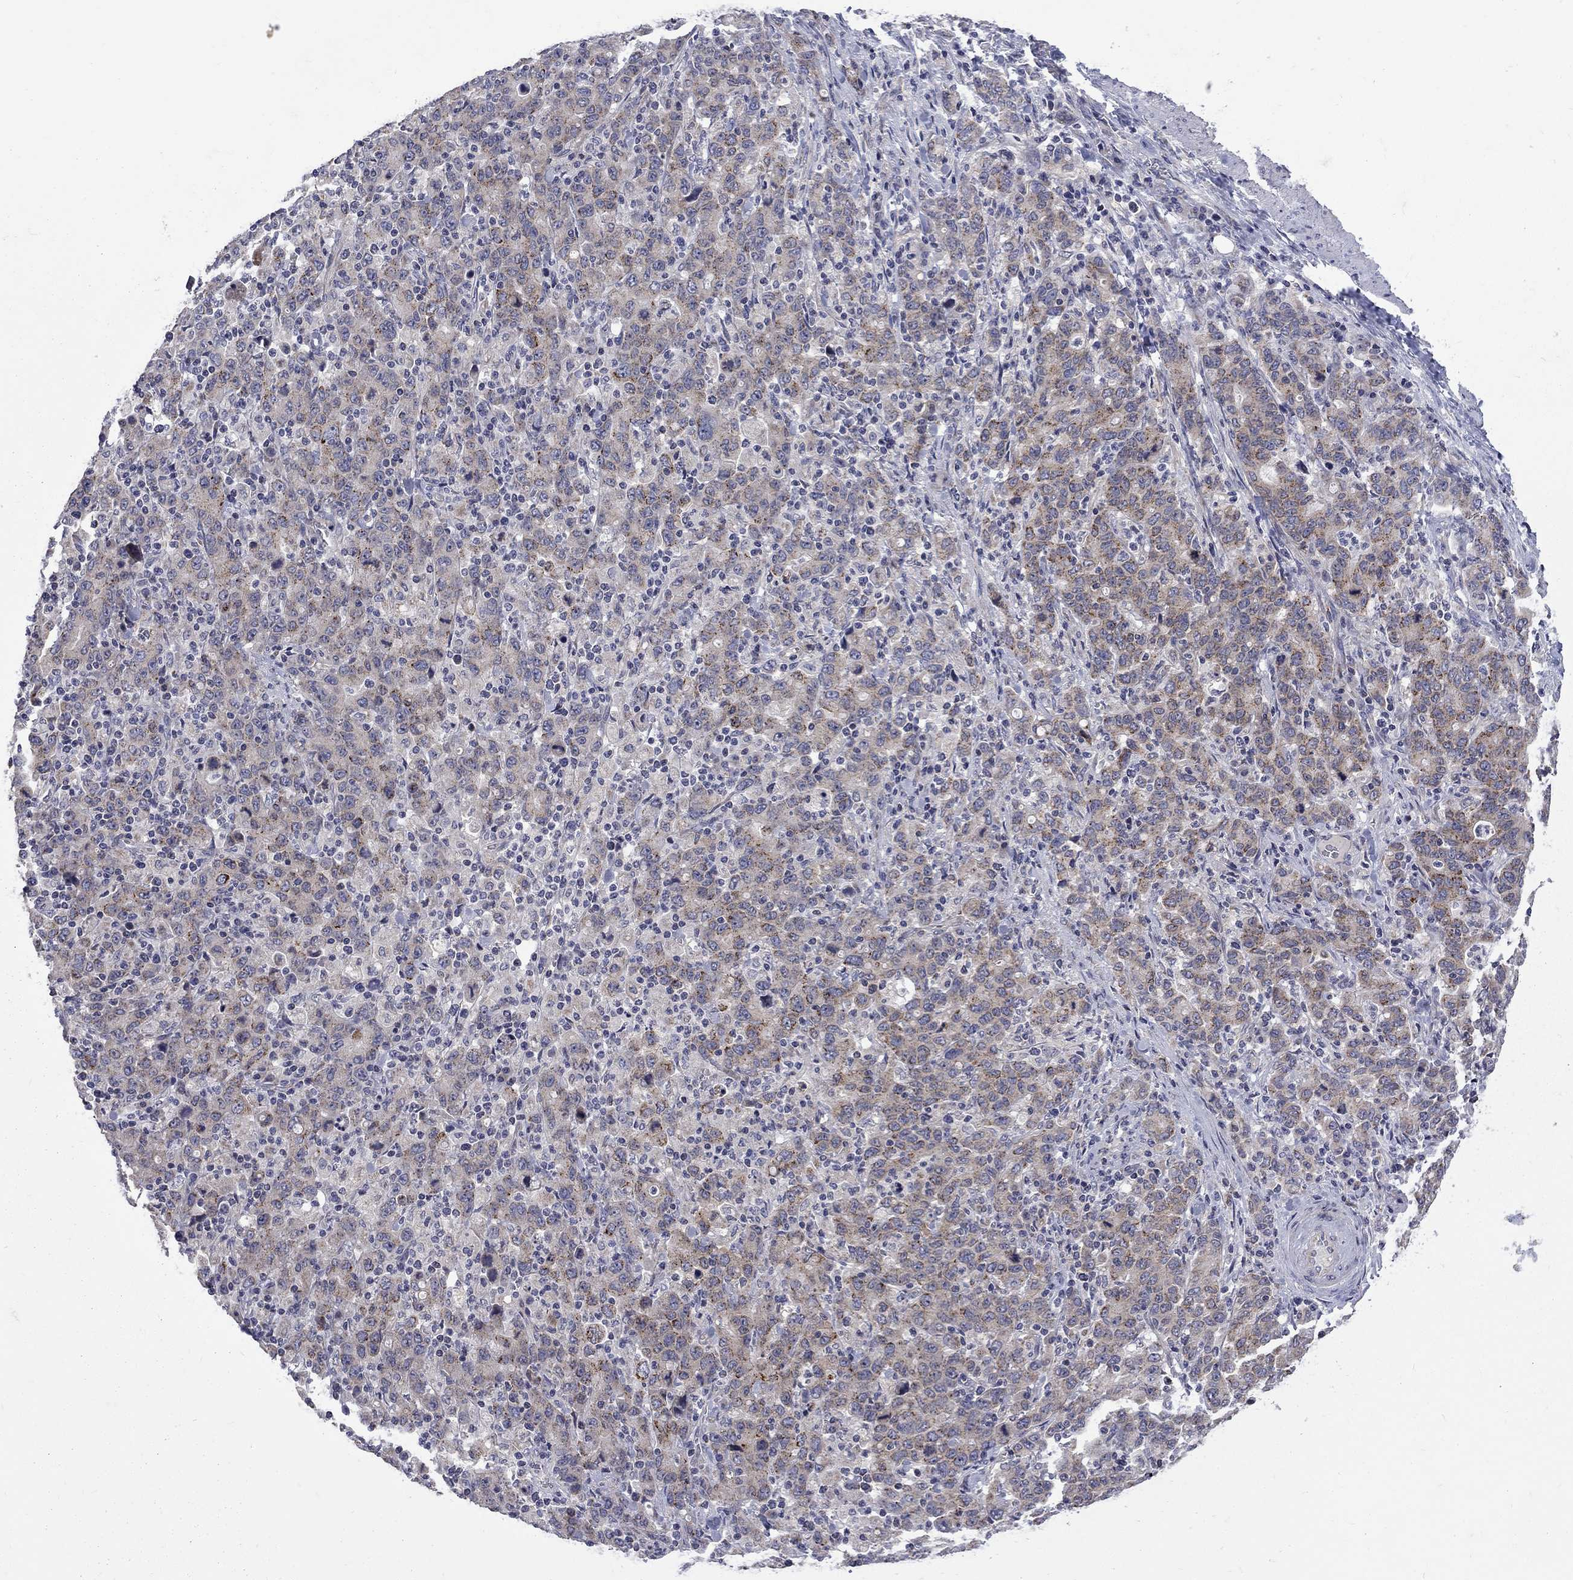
{"staining": {"intensity": "moderate", "quantity": "<25%", "location": "cytoplasmic/membranous"}, "tissue": "stomach cancer", "cell_type": "Tumor cells", "image_type": "cancer", "snomed": [{"axis": "morphology", "description": "Adenocarcinoma, NOS"}, {"axis": "topography", "description": "Stomach, upper"}], "caption": "Adenocarcinoma (stomach) tissue shows moderate cytoplasmic/membranous positivity in approximately <25% of tumor cells (Brightfield microscopy of DAB IHC at high magnification).", "gene": "SH2B1", "patient": {"sex": "male", "age": 69}}